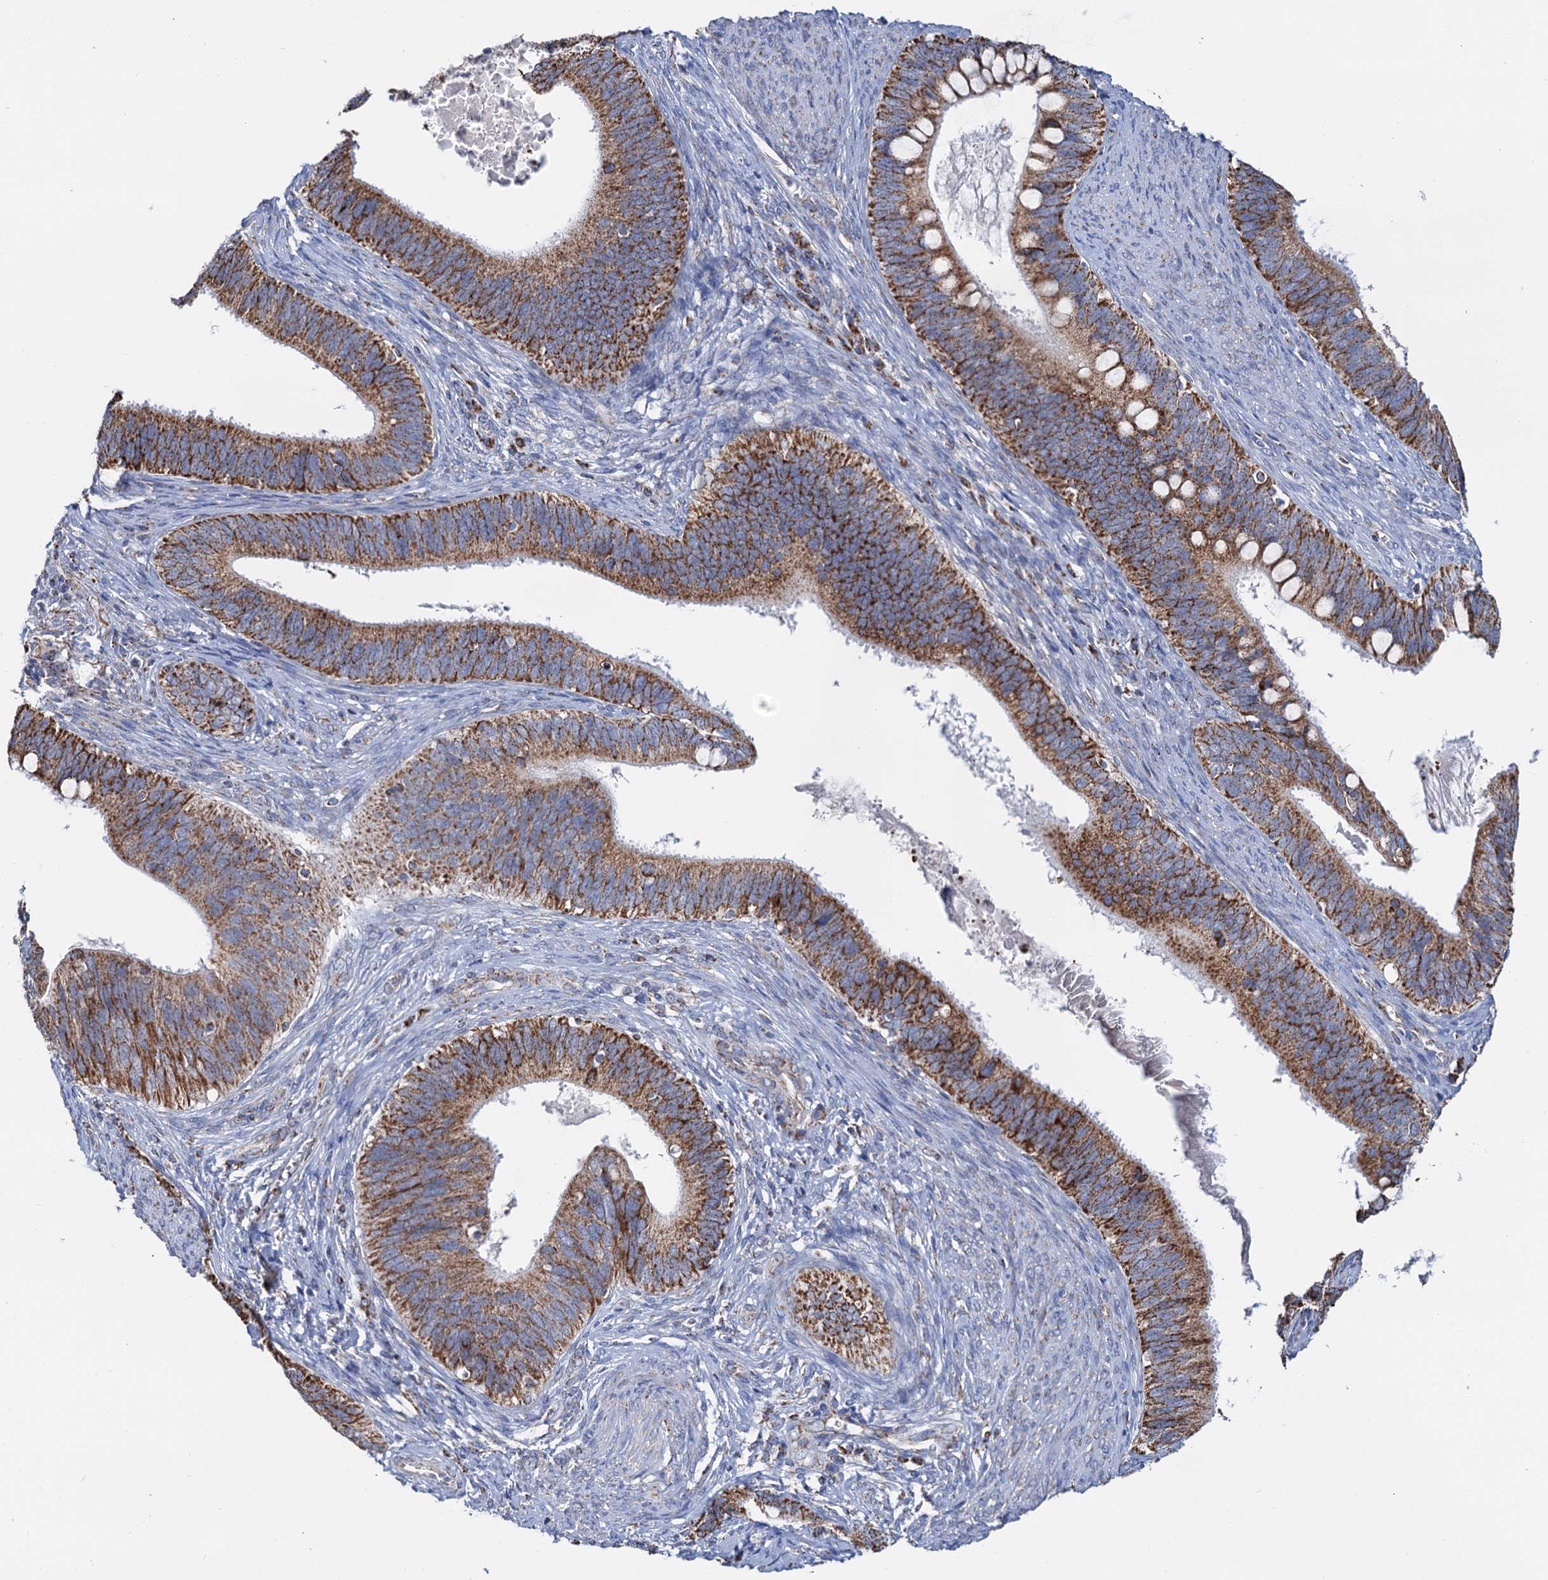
{"staining": {"intensity": "strong", "quantity": ">75%", "location": "cytoplasmic/membranous"}, "tissue": "cervical cancer", "cell_type": "Tumor cells", "image_type": "cancer", "snomed": [{"axis": "morphology", "description": "Adenocarcinoma, NOS"}, {"axis": "topography", "description": "Cervix"}], "caption": "Cervical adenocarcinoma stained with DAB (3,3'-diaminobenzidine) IHC displays high levels of strong cytoplasmic/membranous positivity in about >75% of tumor cells.", "gene": "C2CD3", "patient": {"sex": "female", "age": 42}}